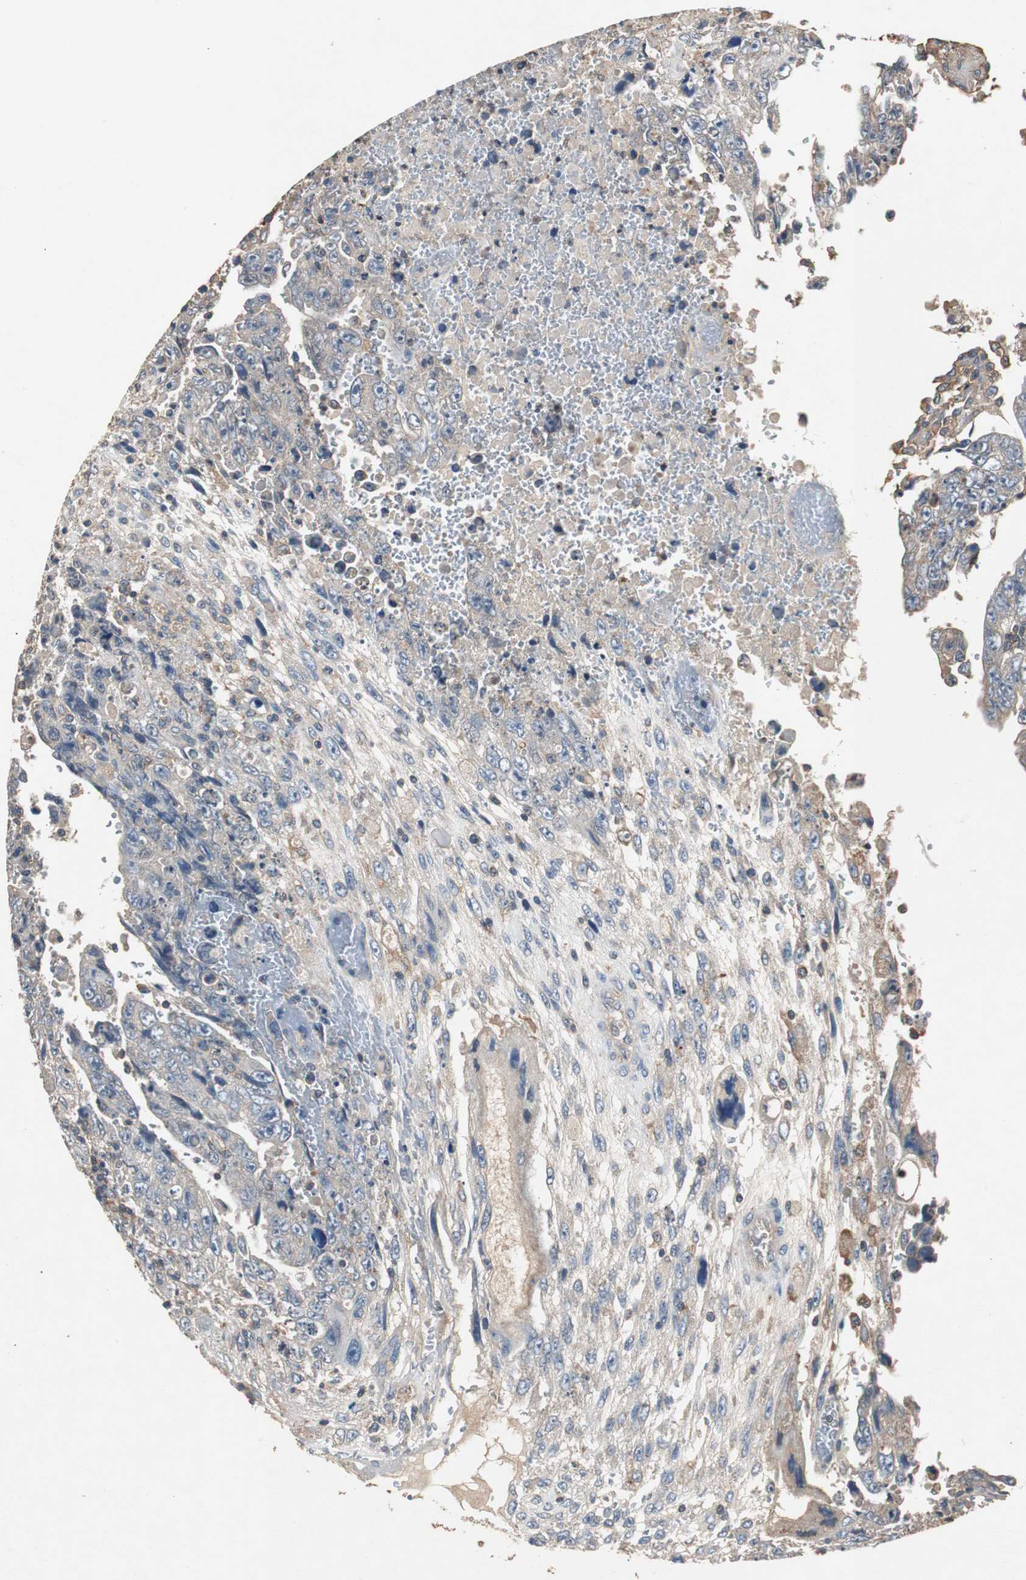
{"staining": {"intensity": "weak", "quantity": "<25%", "location": "cytoplasmic/membranous"}, "tissue": "testis cancer", "cell_type": "Tumor cells", "image_type": "cancer", "snomed": [{"axis": "morphology", "description": "Carcinoma, Embryonal, NOS"}, {"axis": "topography", "description": "Testis"}], "caption": "An immunohistochemistry image of testis cancer is shown. There is no staining in tumor cells of testis cancer.", "gene": "TNFRSF14", "patient": {"sex": "male", "age": 28}}